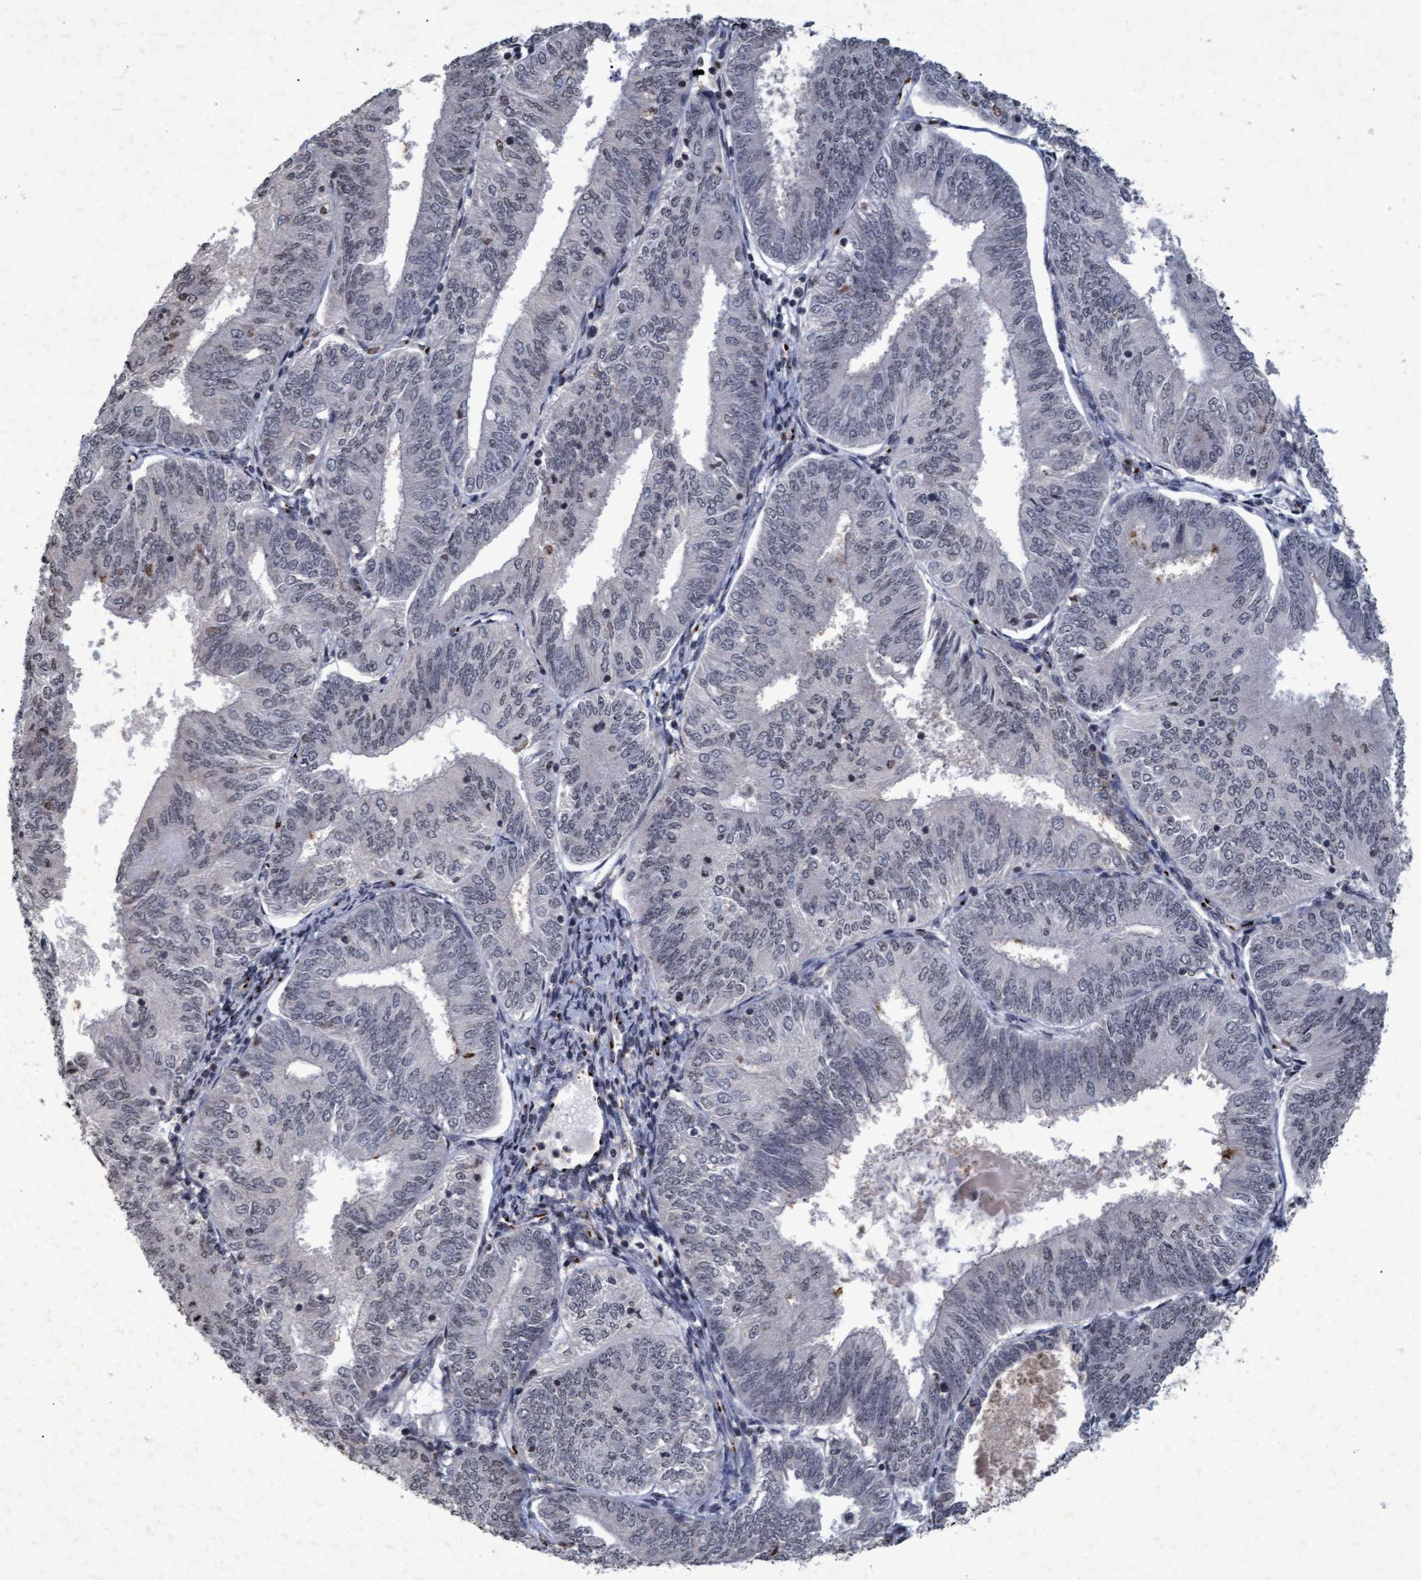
{"staining": {"intensity": "negative", "quantity": "none", "location": "none"}, "tissue": "endometrial cancer", "cell_type": "Tumor cells", "image_type": "cancer", "snomed": [{"axis": "morphology", "description": "Adenocarcinoma, NOS"}, {"axis": "topography", "description": "Endometrium"}], "caption": "Adenocarcinoma (endometrial) was stained to show a protein in brown. There is no significant expression in tumor cells.", "gene": "GALC", "patient": {"sex": "female", "age": 58}}